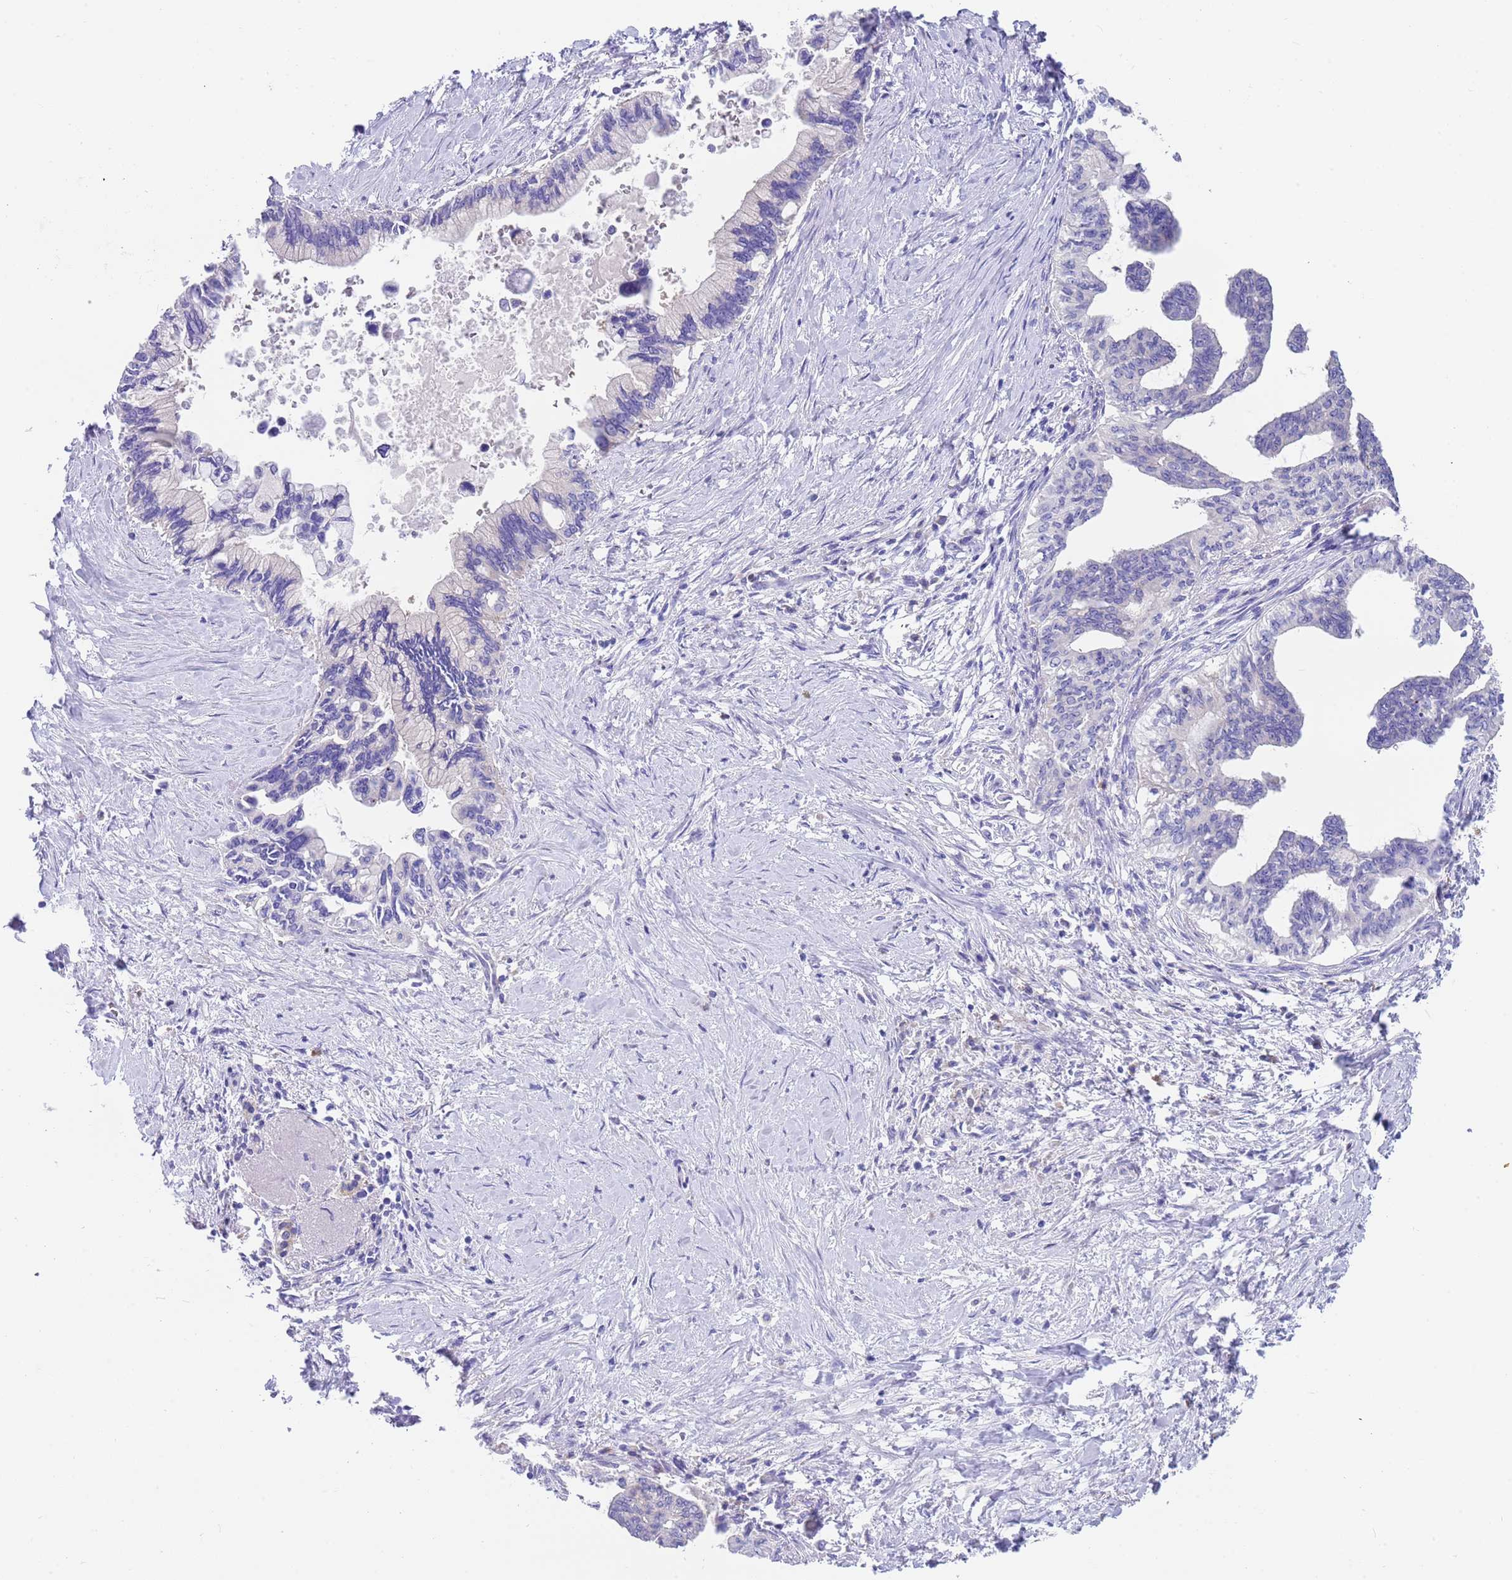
{"staining": {"intensity": "negative", "quantity": "none", "location": "none"}, "tissue": "pancreatic cancer", "cell_type": "Tumor cells", "image_type": "cancer", "snomed": [{"axis": "morphology", "description": "Adenocarcinoma, NOS"}, {"axis": "topography", "description": "Pancreas"}], "caption": "Micrograph shows no protein expression in tumor cells of pancreatic adenocarcinoma tissue.", "gene": "TYW1", "patient": {"sex": "female", "age": 83}}